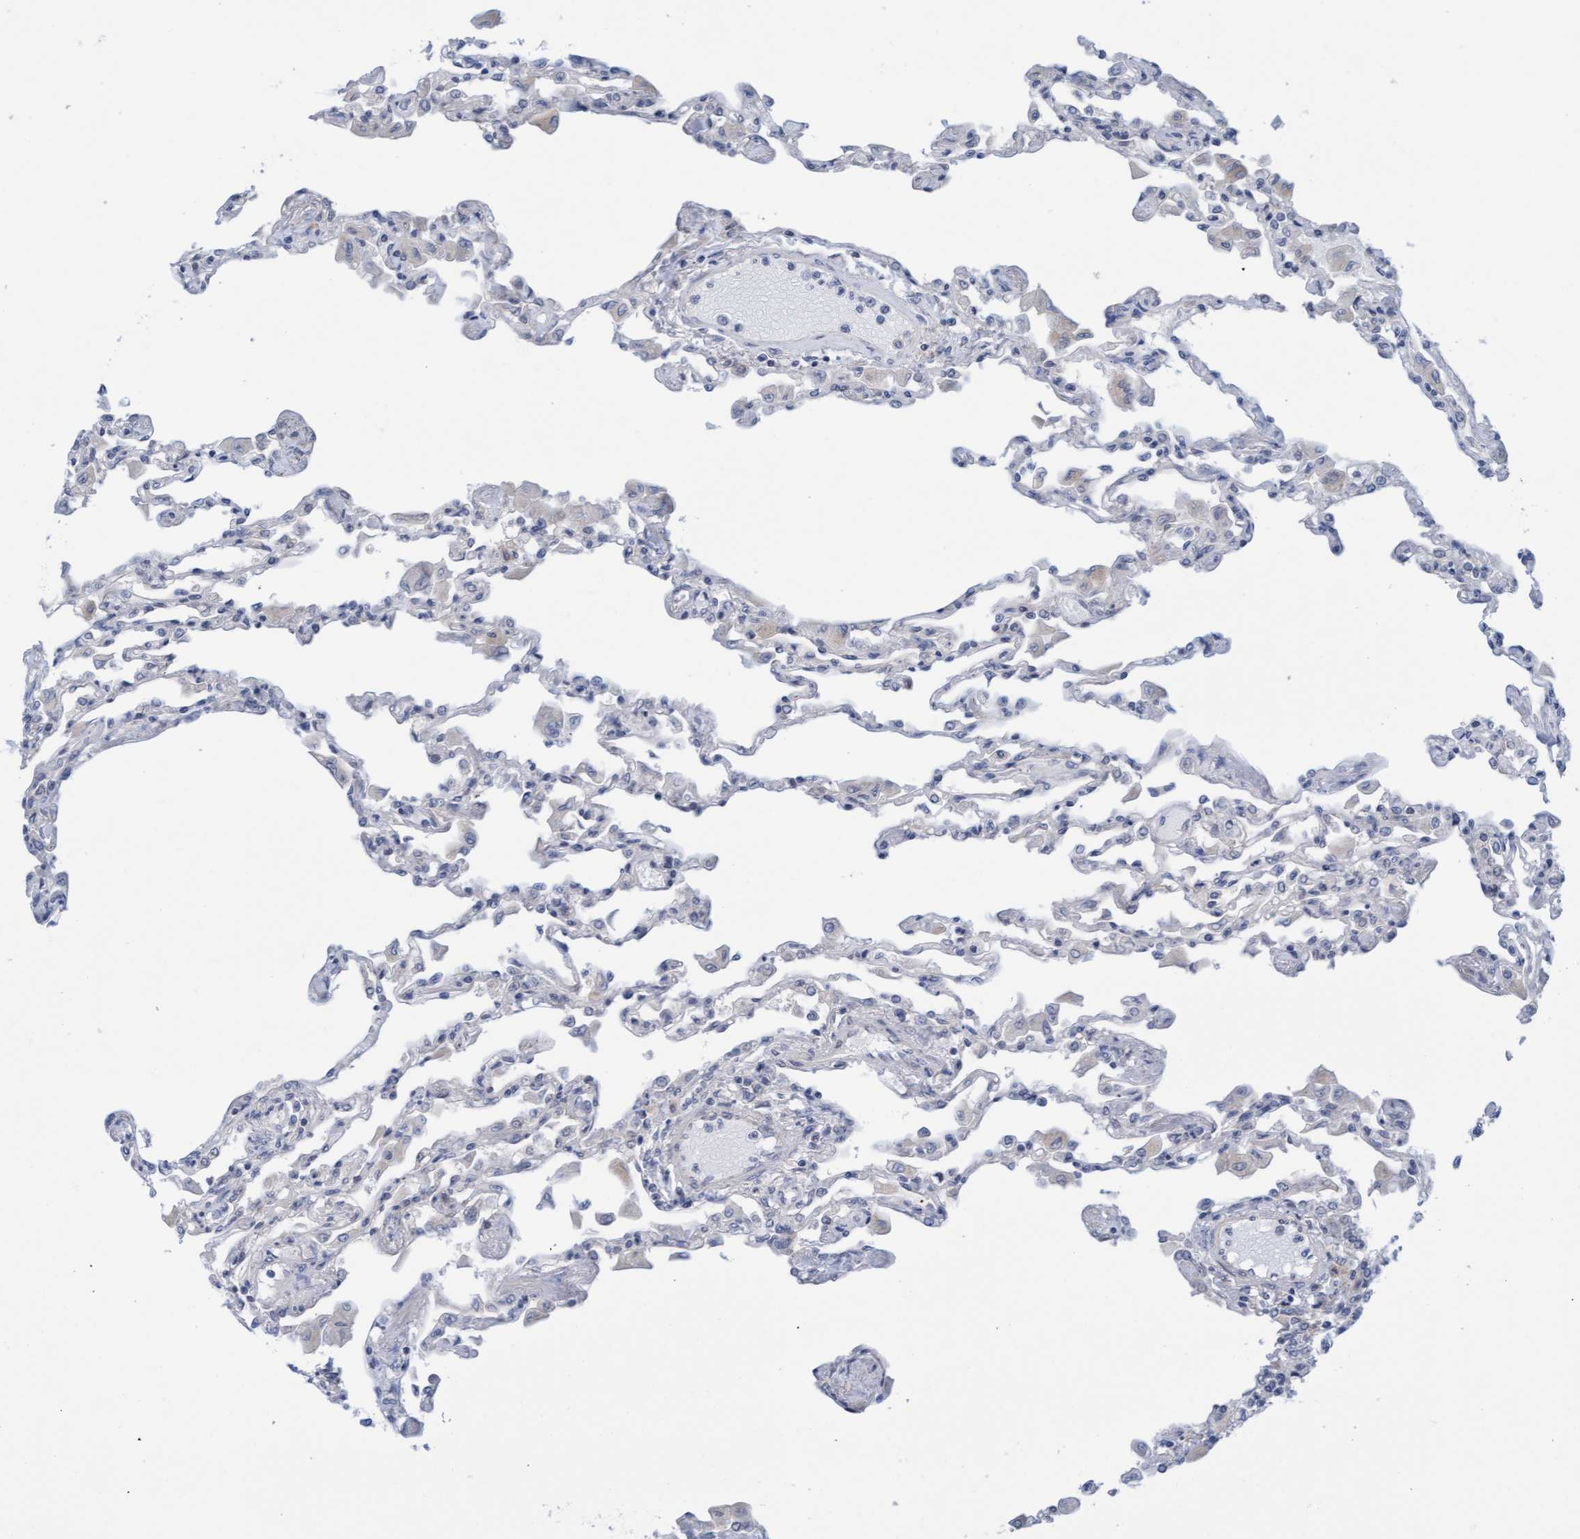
{"staining": {"intensity": "weak", "quantity": "25%-75%", "location": "cytoplasmic/membranous"}, "tissue": "lung", "cell_type": "Alveolar cells", "image_type": "normal", "snomed": [{"axis": "morphology", "description": "Normal tissue, NOS"}, {"axis": "topography", "description": "Bronchus"}, {"axis": "topography", "description": "Lung"}], "caption": "A photomicrograph of human lung stained for a protein demonstrates weak cytoplasmic/membranous brown staining in alveolar cells. The protein of interest is shown in brown color, while the nuclei are stained blue.", "gene": "AMZ2", "patient": {"sex": "female", "age": 49}}